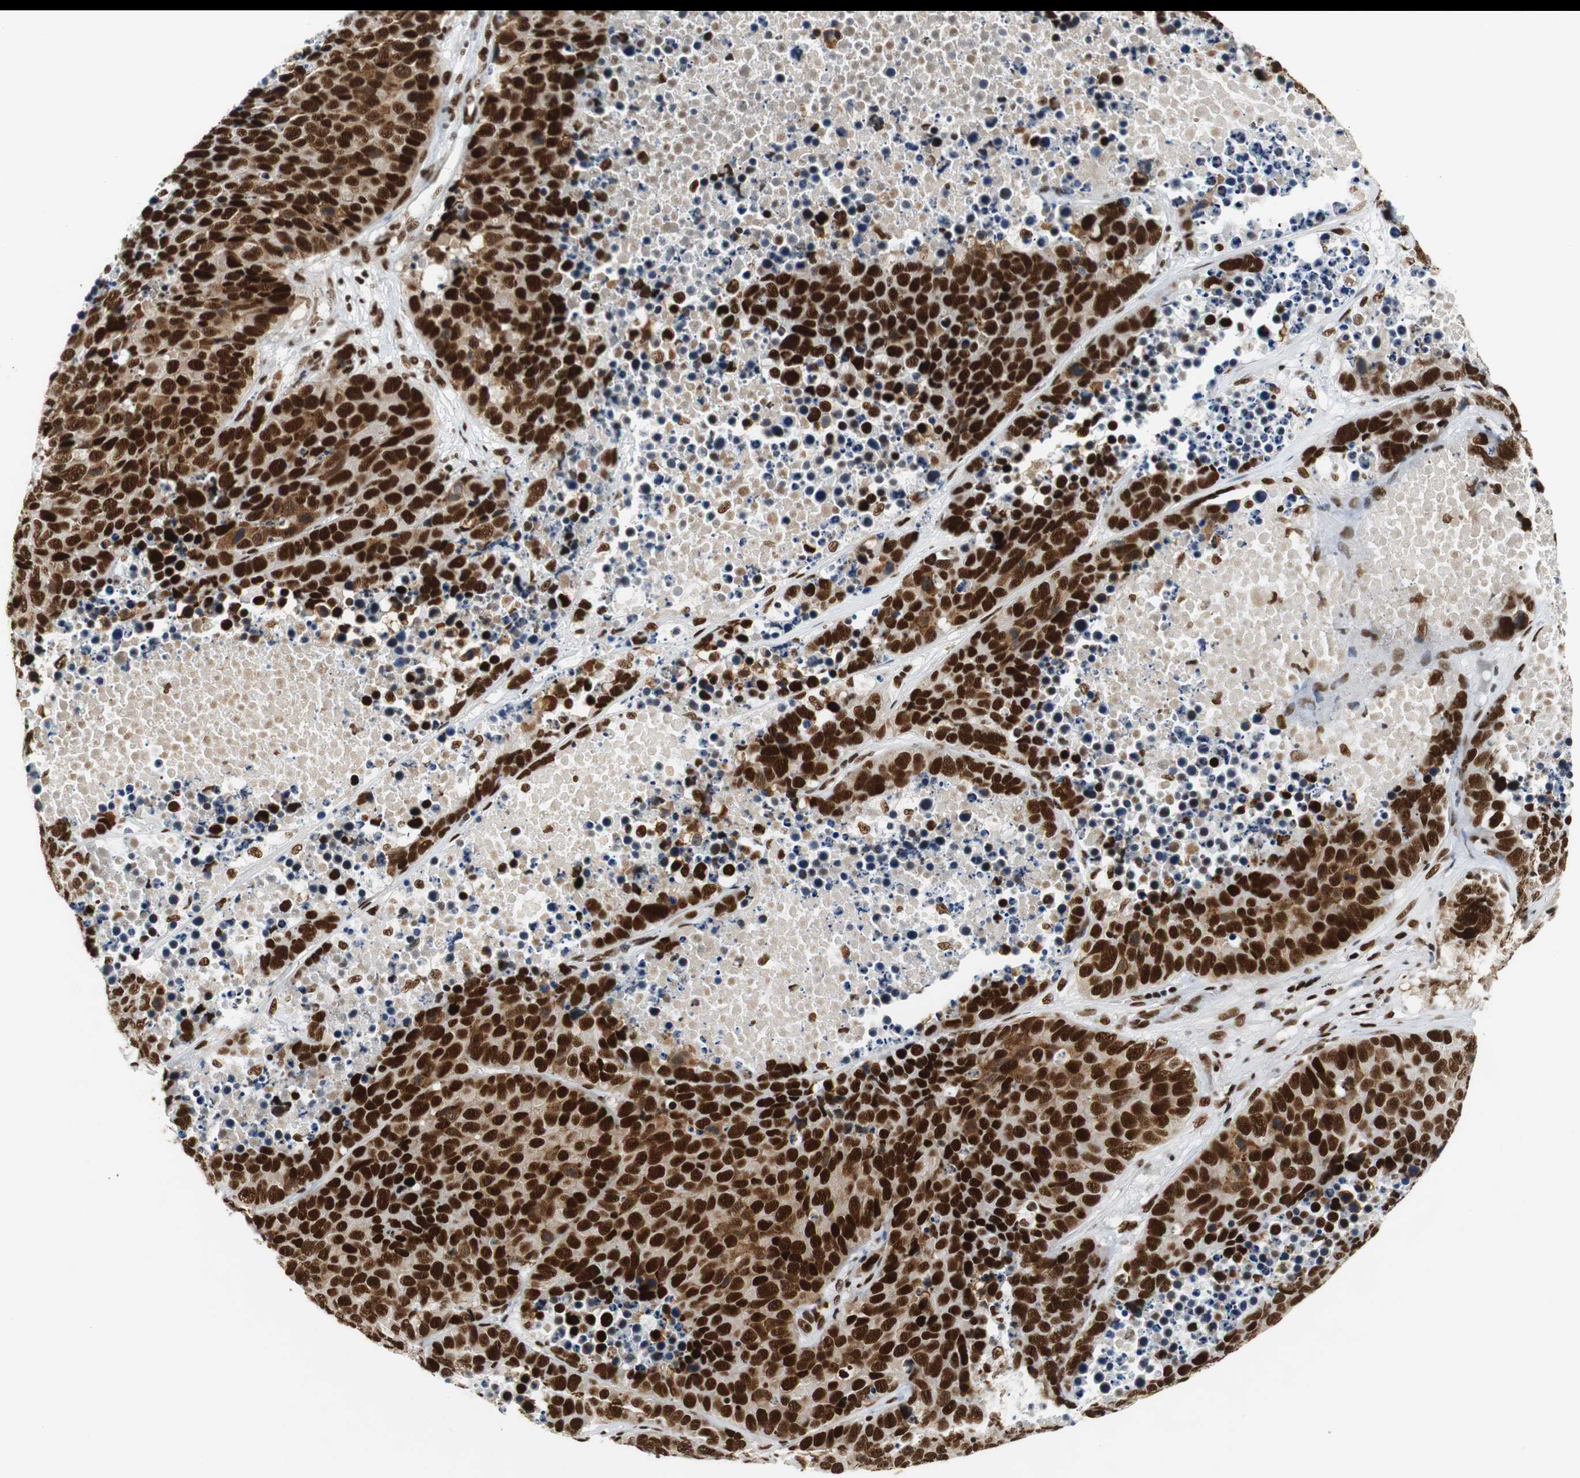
{"staining": {"intensity": "strong", "quantity": ">75%", "location": "nuclear"}, "tissue": "carcinoid", "cell_type": "Tumor cells", "image_type": "cancer", "snomed": [{"axis": "morphology", "description": "Carcinoid, malignant, NOS"}, {"axis": "topography", "description": "Lung"}], "caption": "Strong nuclear expression is identified in about >75% of tumor cells in malignant carcinoid.", "gene": "PRKDC", "patient": {"sex": "male", "age": 60}}